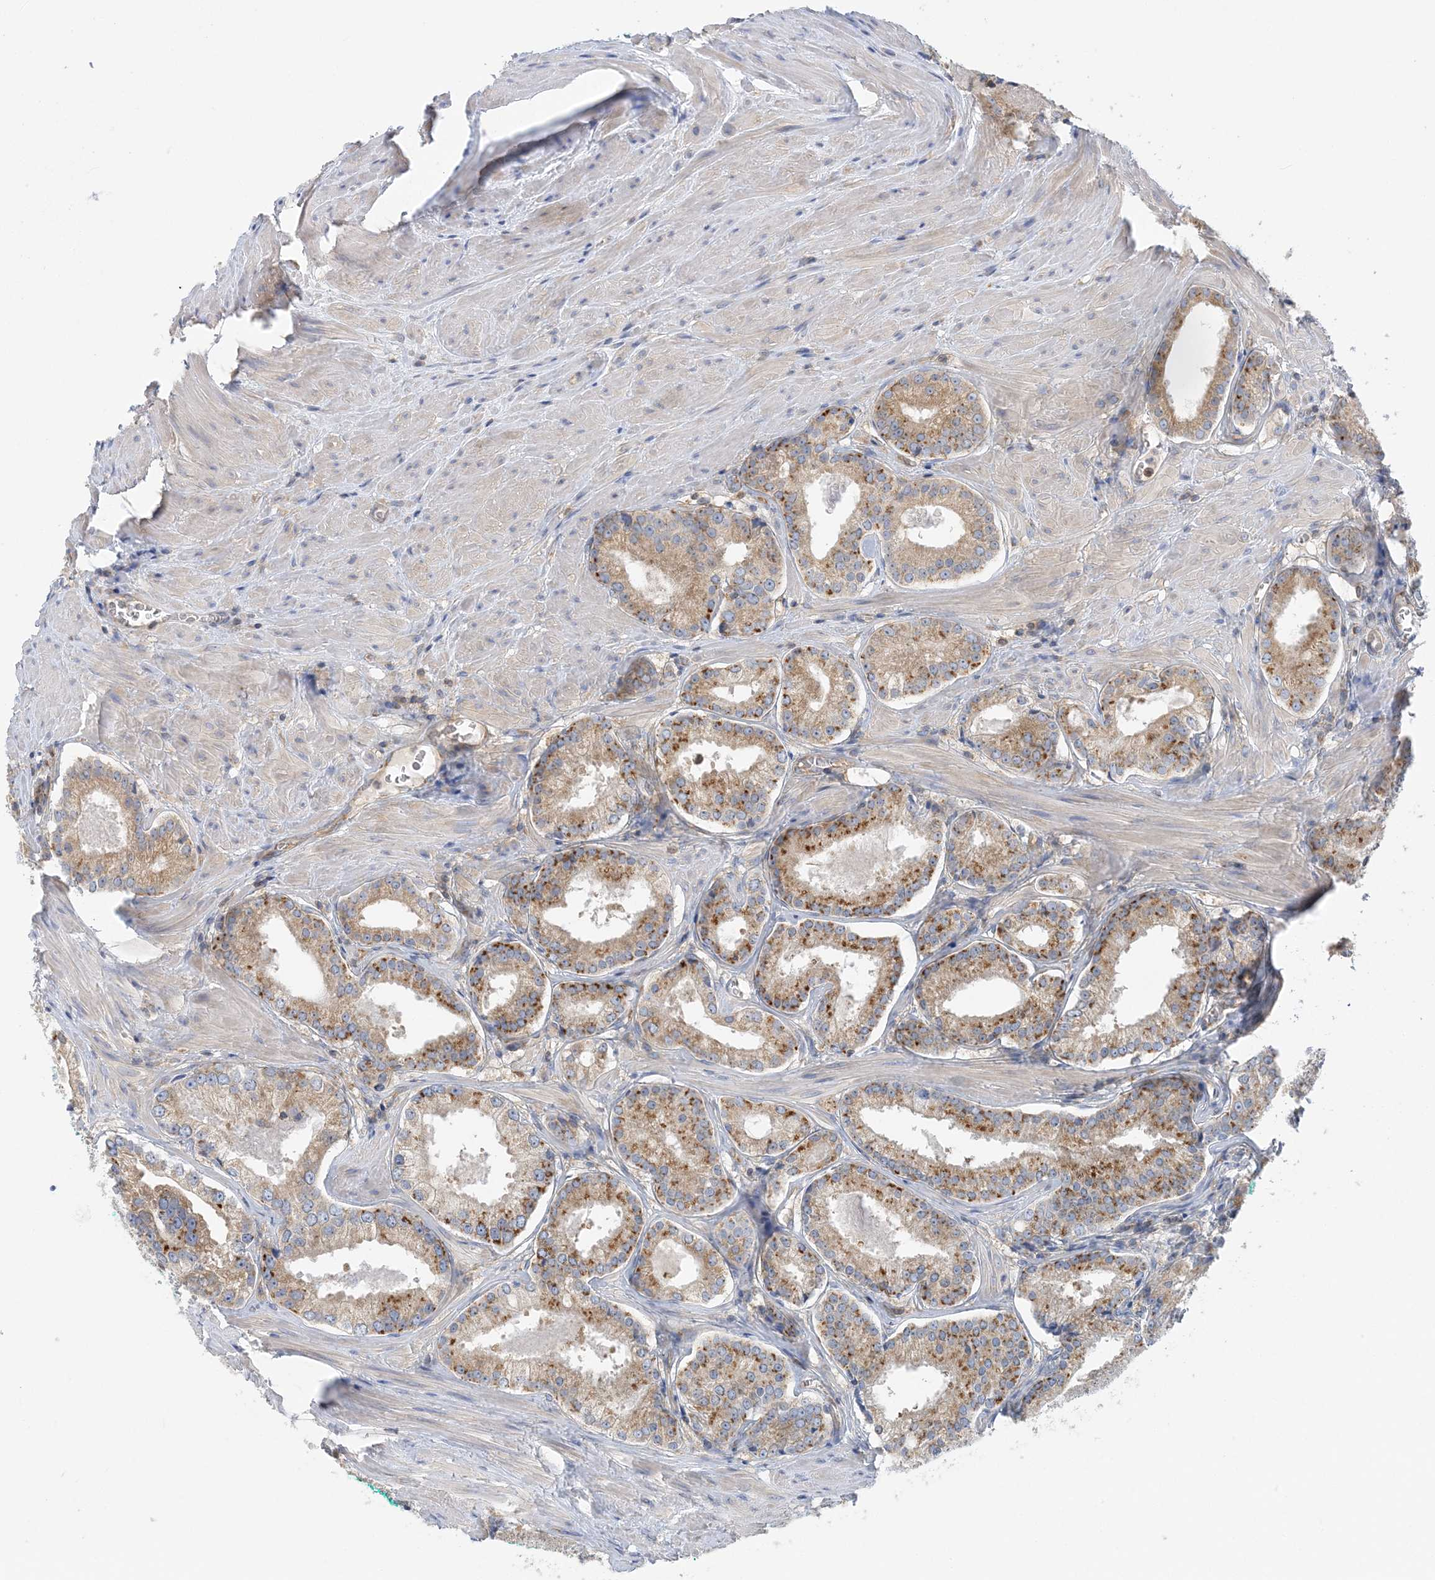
{"staining": {"intensity": "moderate", "quantity": ">75%", "location": "cytoplasmic/membranous"}, "tissue": "prostate cancer", "cell_type": "Tumor cells", "image_type": "cancer", "snomed": [{"axis": "morphology", "description": "Adenocarcinoma, Low grade"}, {"axis": "topography", "description": "Prostate"}], "caption": "DAB (3,3'-diaminobenzidine) immunohistochemical staining of human prostate cancer (adenocarcinoma (low-grade)) reveals moderate cytoplasmic/membranous protein positivity in about >75% of tumor cells. (IHC, brightfield microscopy, high magnification).", "gene": "FAM114A2", "patient": {"sex": "male", "age": 54}}